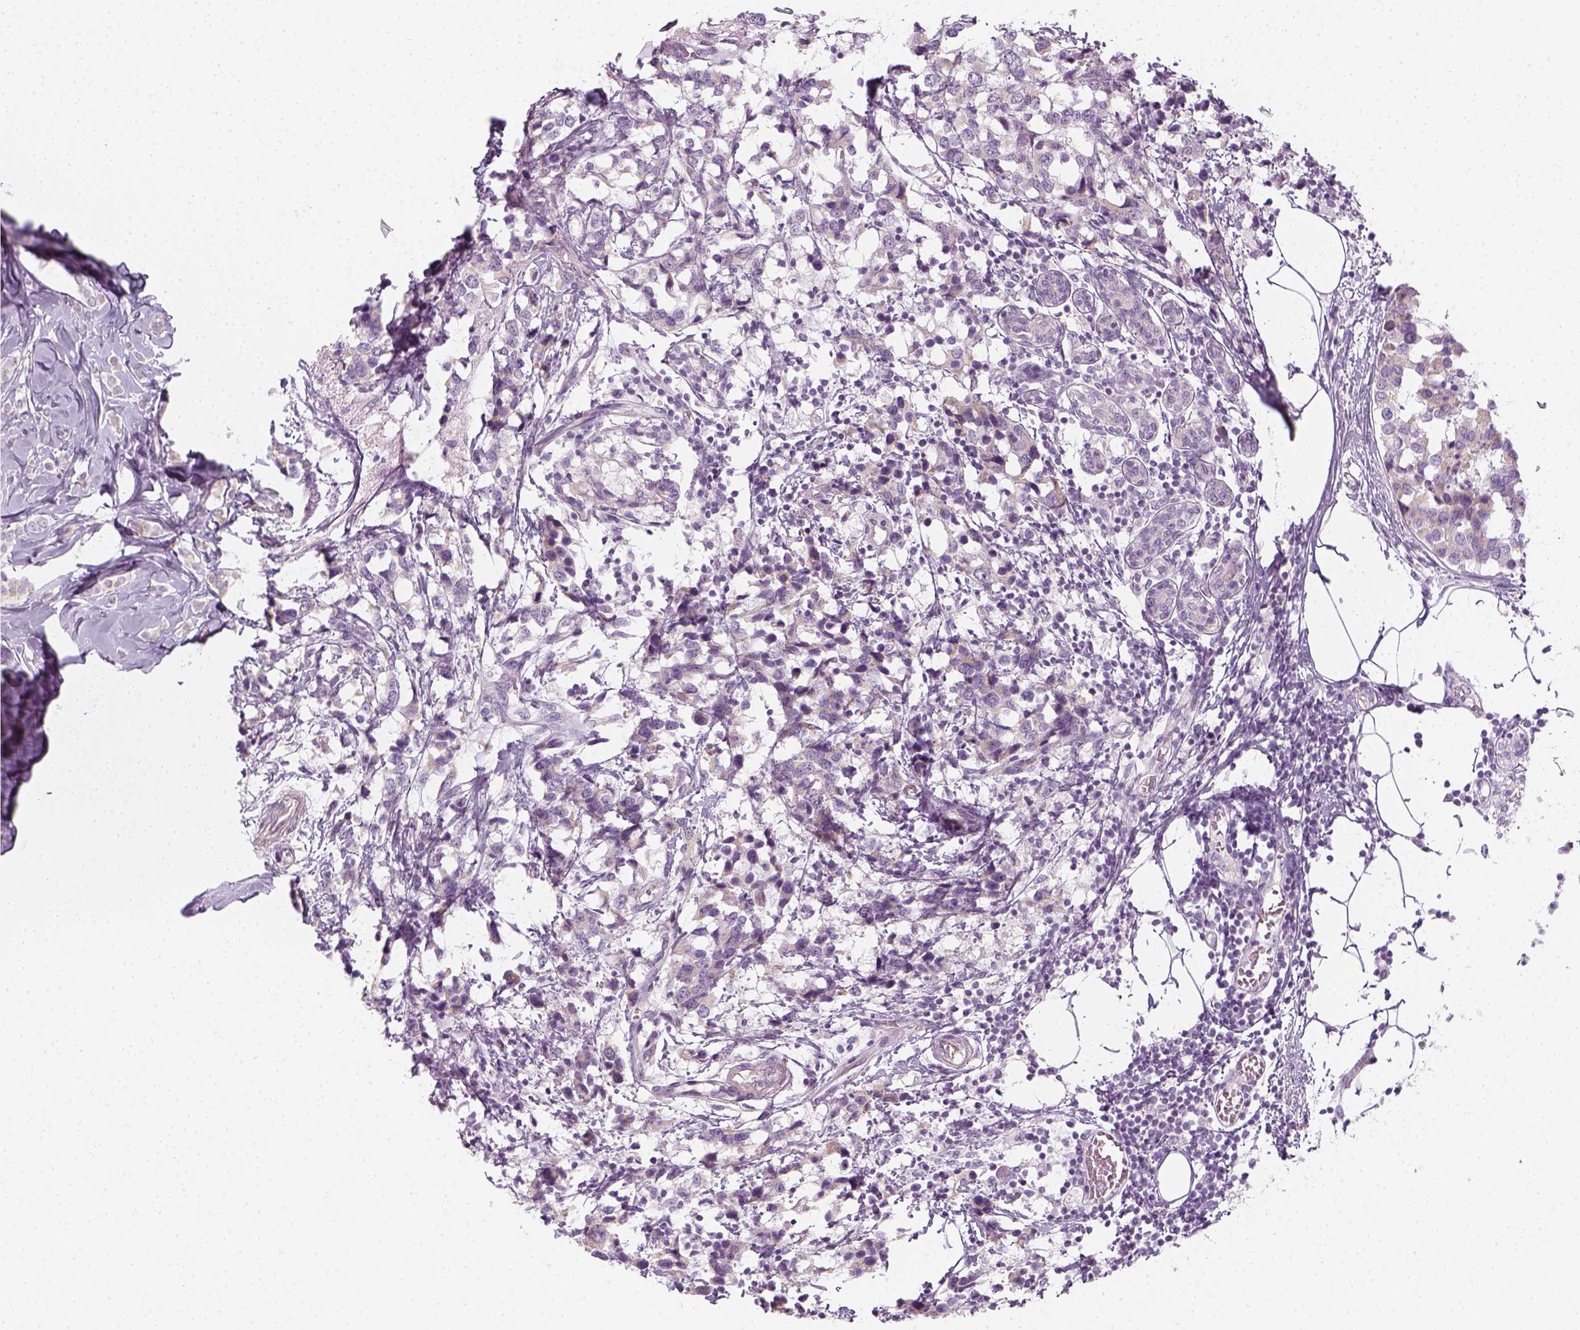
{"staining": {"intensity": "negative", "quantity": "none", "location": "none"}, "tissue": "breast cancer", "cell_type": "Tumor cells", "image_type": "cancer", "snomed": [{"axis": "morphology", "description": "Lobular carcinoma"}, {"axis": "topography", "description": "Breast"}], "caption": "Immunohistochemical staining of human breast cancer (lobular carcinoma) demonstrates no significant staining in tumor cells.", "gene": "PRAME", "patient": {"sex": "female", "age": 59}}